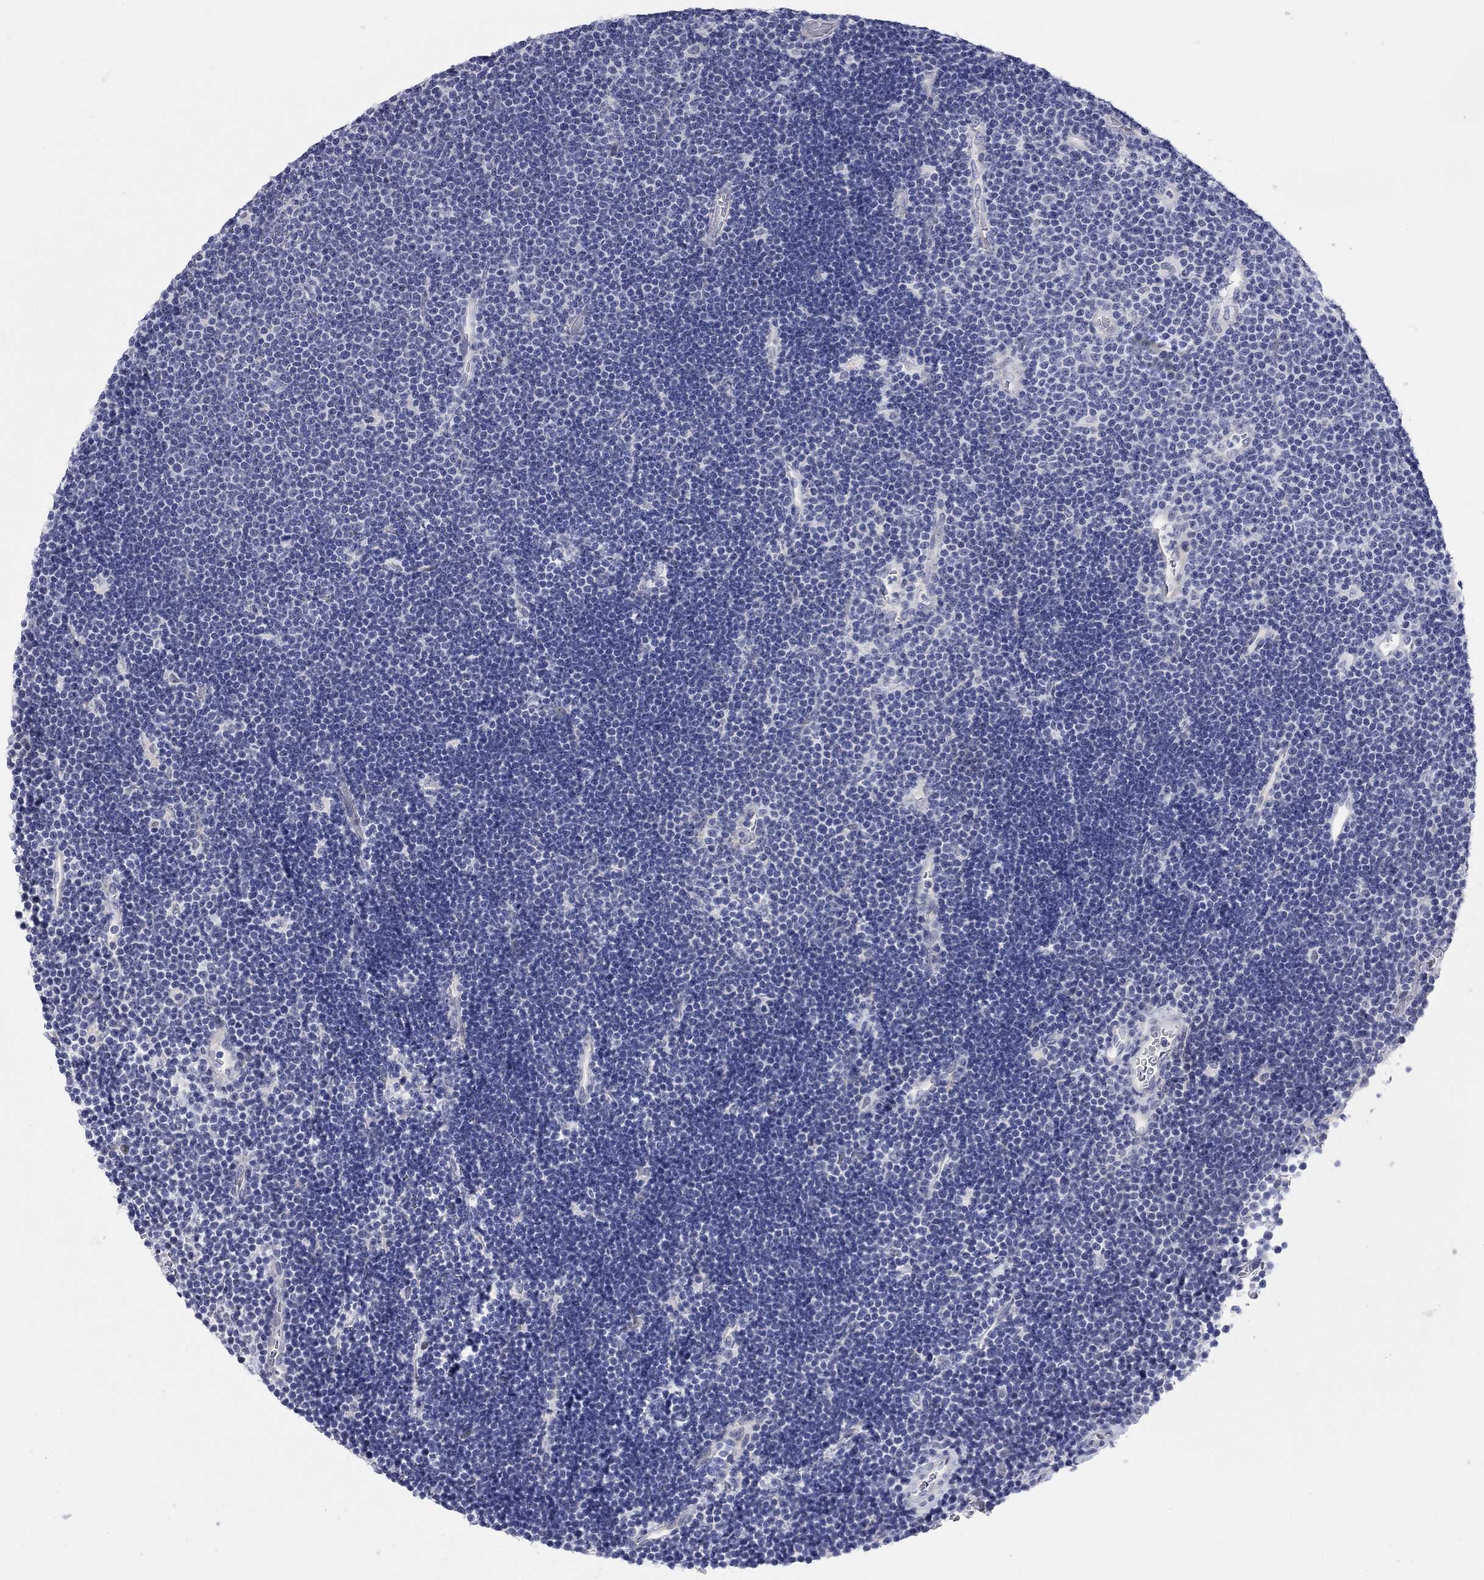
{"staining": {"intensity": "negative", "quantity": "none", "location": "none"}, "tissue": "lymphoma", "cell_type": "Tumor cells", "image_type": "cancer", "snomed": [{"axis": "morphology", "description": "Malignant lymphoma, non-Hodgkin's type, Low grade"}, {"axis": "topography", "description": "Brain"}], "caption": "A micrograph of human malignant lymphoma, non-Hodgkin's type (low-grade) is negative for staining in tumor cells.", "gene": "WASF3", "patient": {"sex": "female", "age": 66}}